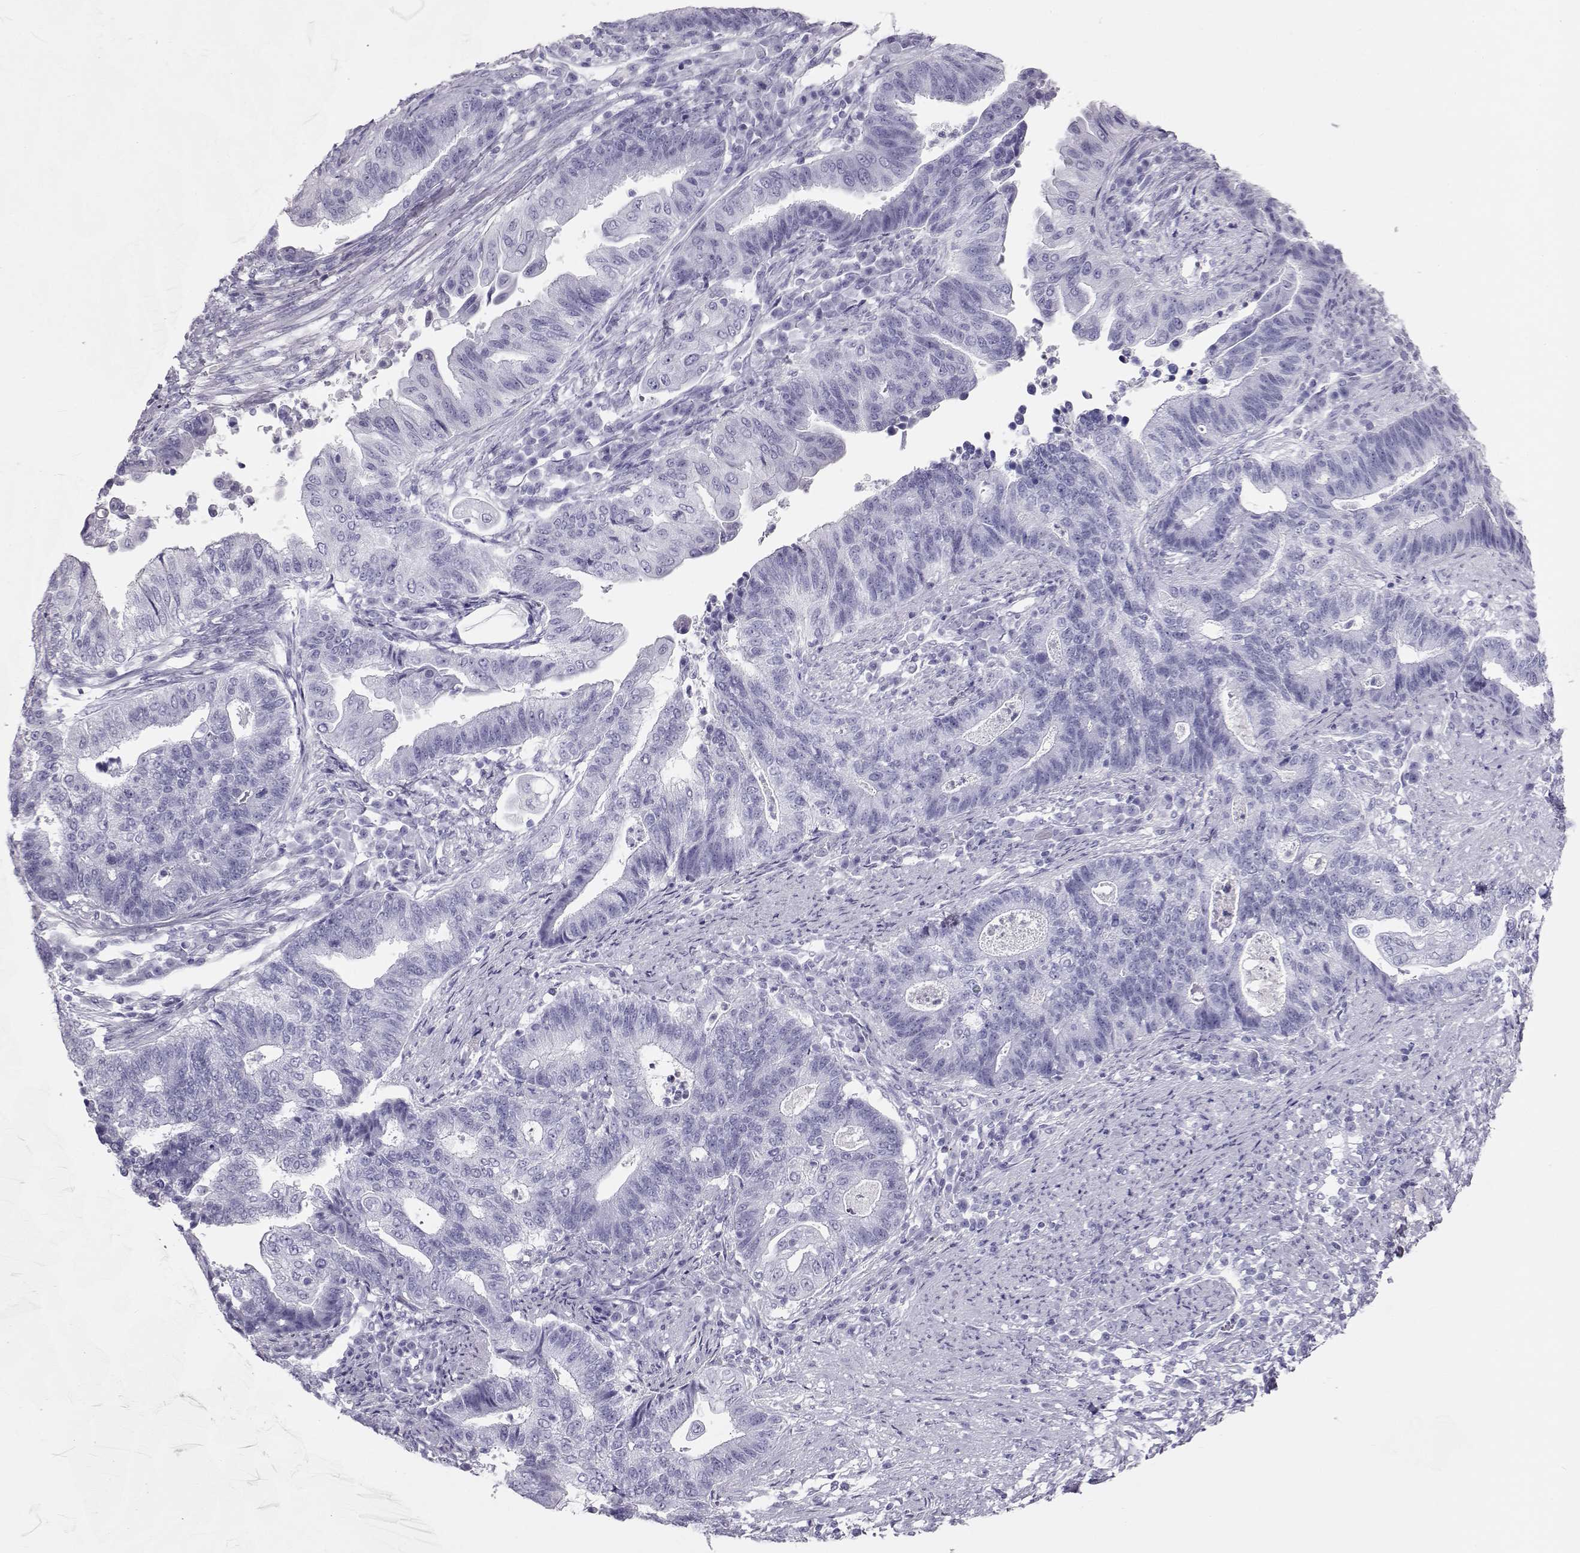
{"staining": {"intensity": "negative", "quantity": "none", "location": "none"}, "tissue": "endometrial cancer", "cell_type": "Tumor cells", "image_type": "cancer", "snomed": [{"axis": "morphology", "description": "Adenocarcinoma, NOS"}, {"axis": "topography", "description": "Uterus"}, {"axis": "topography", "description": "Endometrium"}], "caption": "Immunohistochemical staining of endometrial cancer (adenocarcinoma) demonstrates no significant positivity in tumor cells. (Immunohistochemistry, brightfield microscopy, high magnification).", "gene": "RD3", "patient": {"sex": "female", "age": 54}}